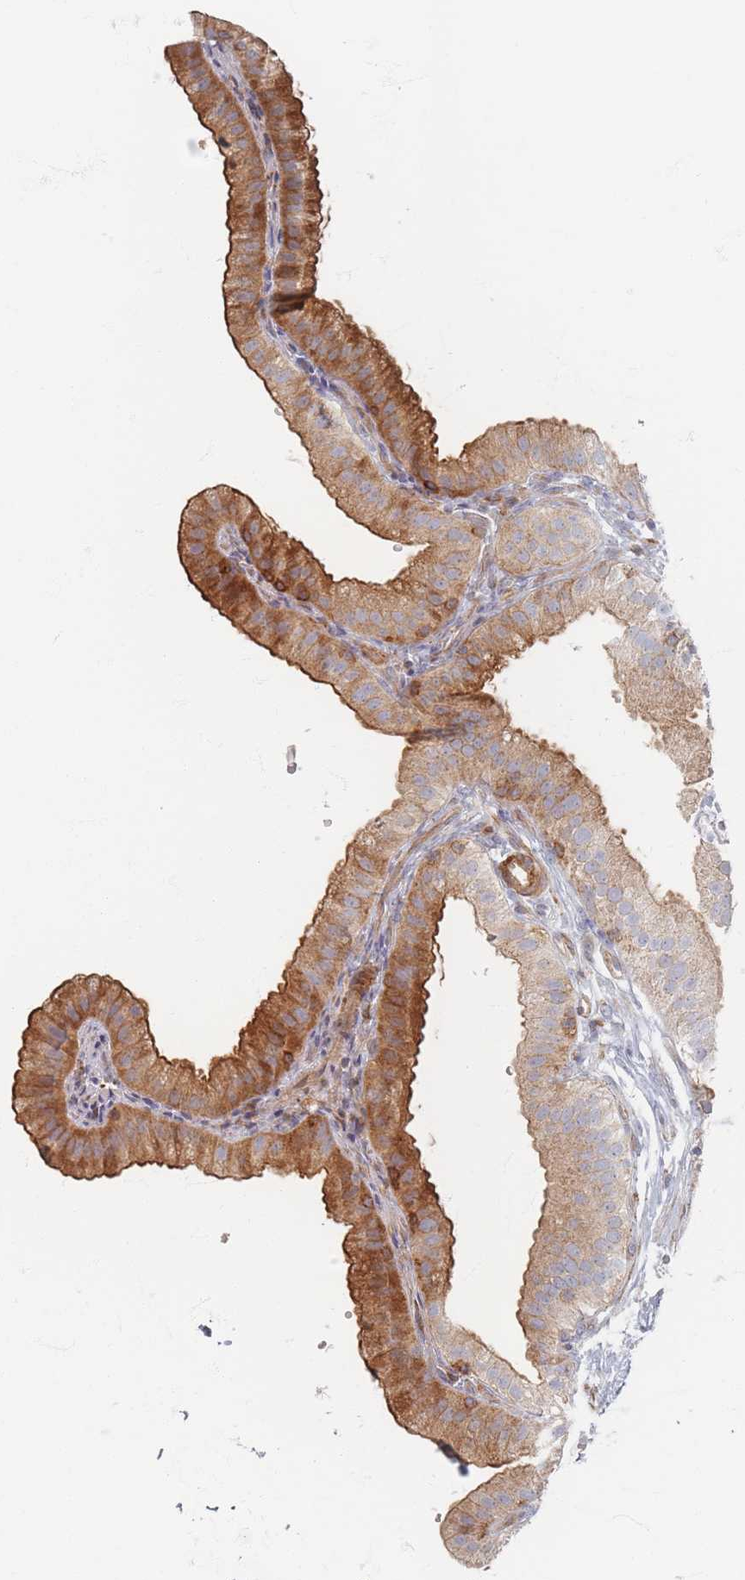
{"staining": {"intensity": "moderate", "quantity": ">75%", "location": "cytoplasmic/membranous"}, "tissue": "gallbladder", "cell_type": "Glandular cells", "image_type": "normal", "snomed": [{"axis": "morphology", "description": "Normal tissue, NOS"}, {"axis": "topography", "description": "Gallbladder"}], "caption": "A high-resolution histopathology image shows immunohistochemistry staining of normal gallbladder, which displays moderate cytoplasmic/membranous staining in about >75% of glandular cells. The protein of interest is stained brown, and the nuclei are stained in blue (DAB IHC with brightfield microscopy, high magnification).", "gene": "ZKSCAN7", "patient": {"sex": "female", "age": 61}}